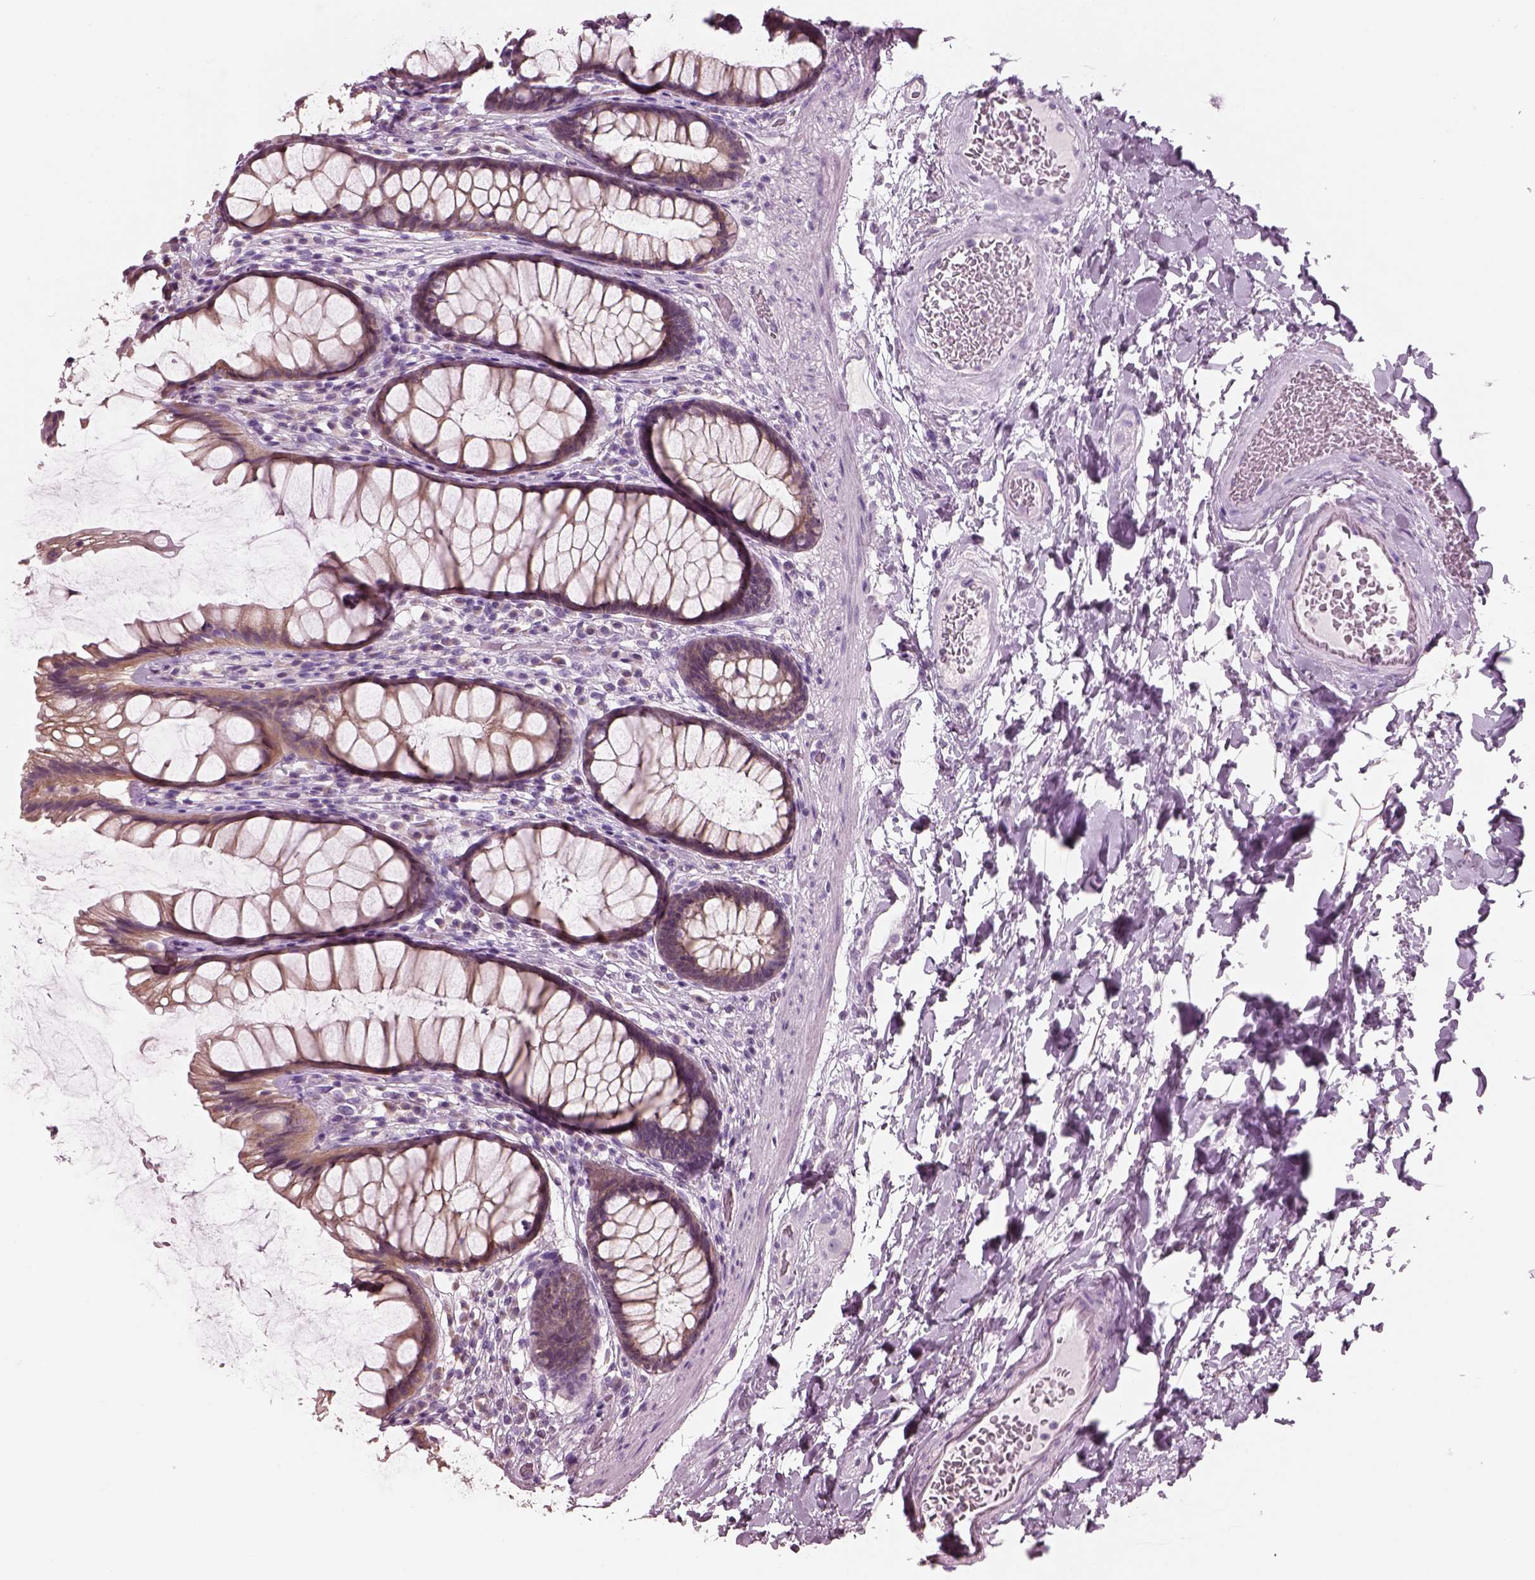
{"staining": {"intensity": "weak", "quantity": ">75%", "location": "cytoplasmic/membranous"}, "tissue": "rectum", "cell_type": "Glandular cells", "image_type": "normal", "snomed": [{"axis": "morphology", "description": "Normal tissue, NOS"}, {"axis": "topography", "description": "Rectum"}], "caption": "Weak cytoplasmic/membranous staining for a protein is seen in about >75% of glandular cells of benign rectum using IHC.", "gene": "SLC27A2", "patient": {"sex": "male", "age": 72}}